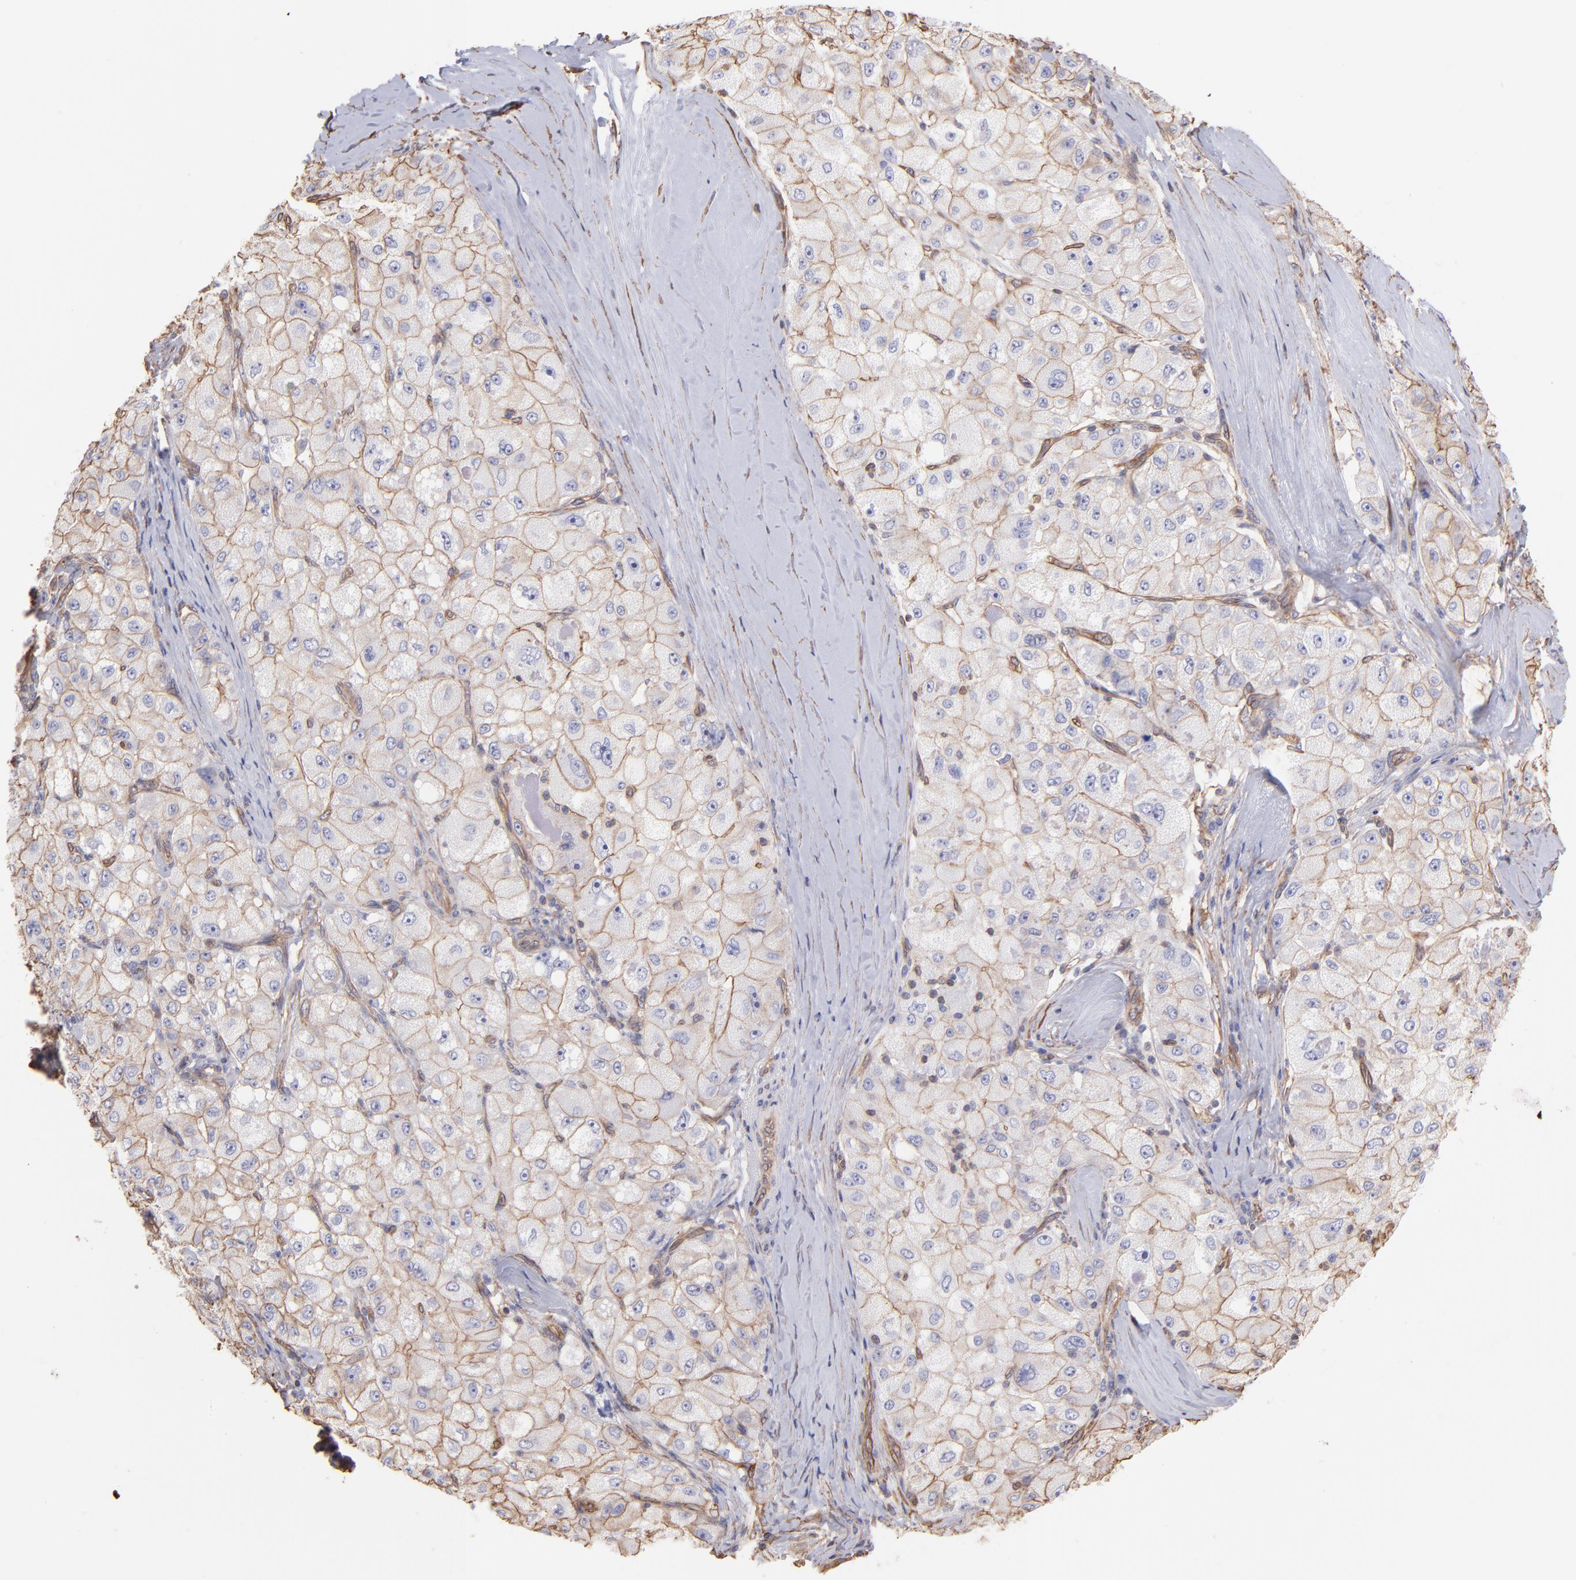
{"staining": {"intensity": "moderate", "quantity": "25%-75%", "location": "cytoplasmic/membranous"}, "tissue": "liver cancer", "cell_type": "Tumor cells", "image_type": "cancer", "snomed": [{"axis": "morphology", "description": "Carcinoma, Hepatocellular, NOS"}, {"axis": "topography", "description": "Liver"}], "caption": "The image exhibits a brown stain indicating the presence of a protein in the cytoplasmic/membranous of tumor cells in liver cancer.", "gene": "PLEC", "patient": {"sex": "male", "age": 80}}